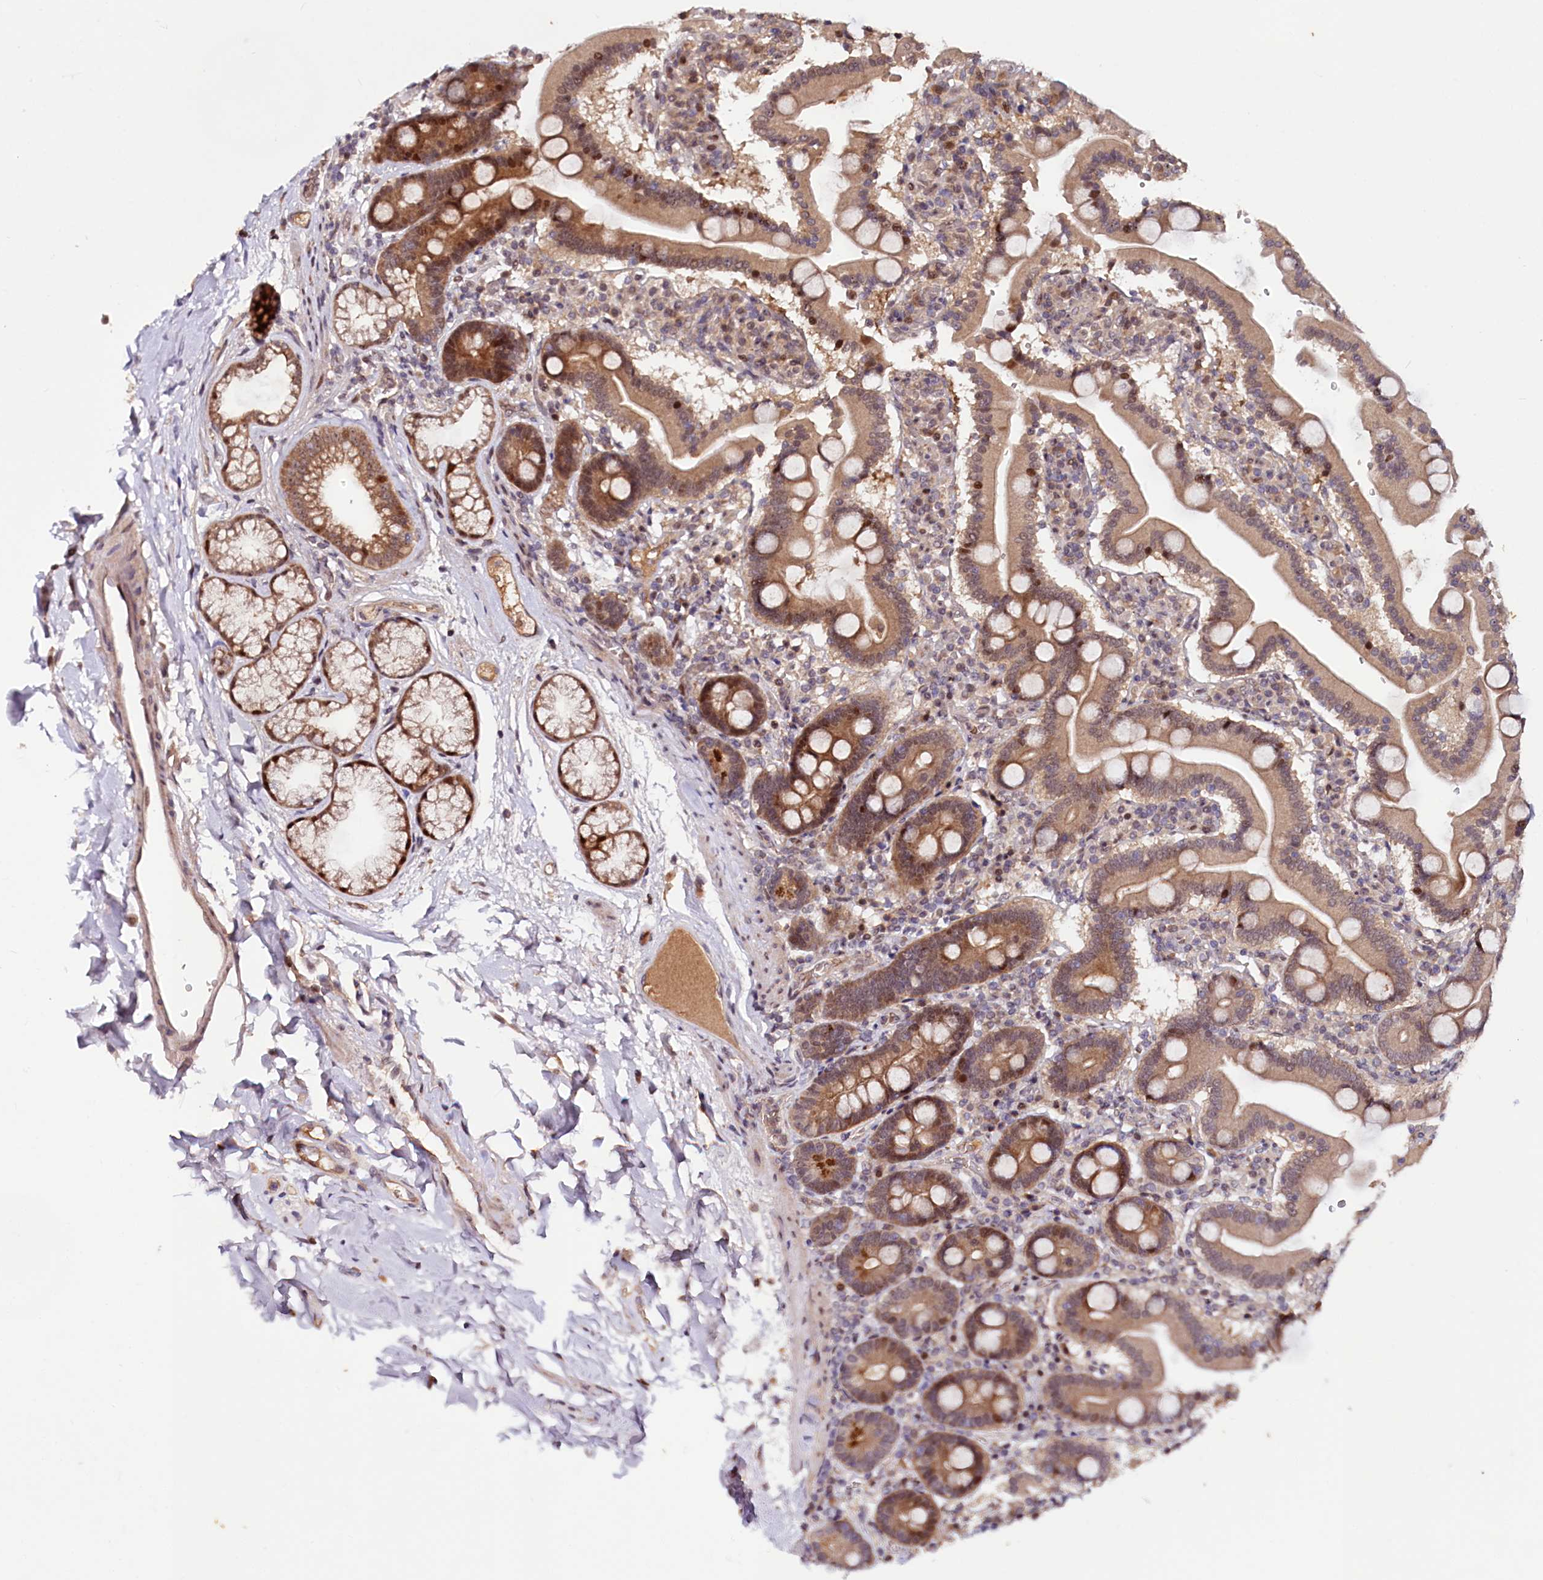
{"staining": {"intensity": "moderate", "quantity": ">75%", "location": "cytoplasmic/membranous"}, "tissue": "duodenum", "cell_type": "Glandular cells", "image_type": "normal", "snomed": [{"axis": "morphology", "description": "Normal tissue, NOS"}, {"axis": "topography", "description": "Duodenum"}], "caption": "Brown immunohistochemical staining in benign human duodenum exhibits moderate cytoplasmic/membranous positivity in approximately >75% of glandular cells.", "gene": "N4BP2L1", "patient": {"sex": "male", "age": 55}}